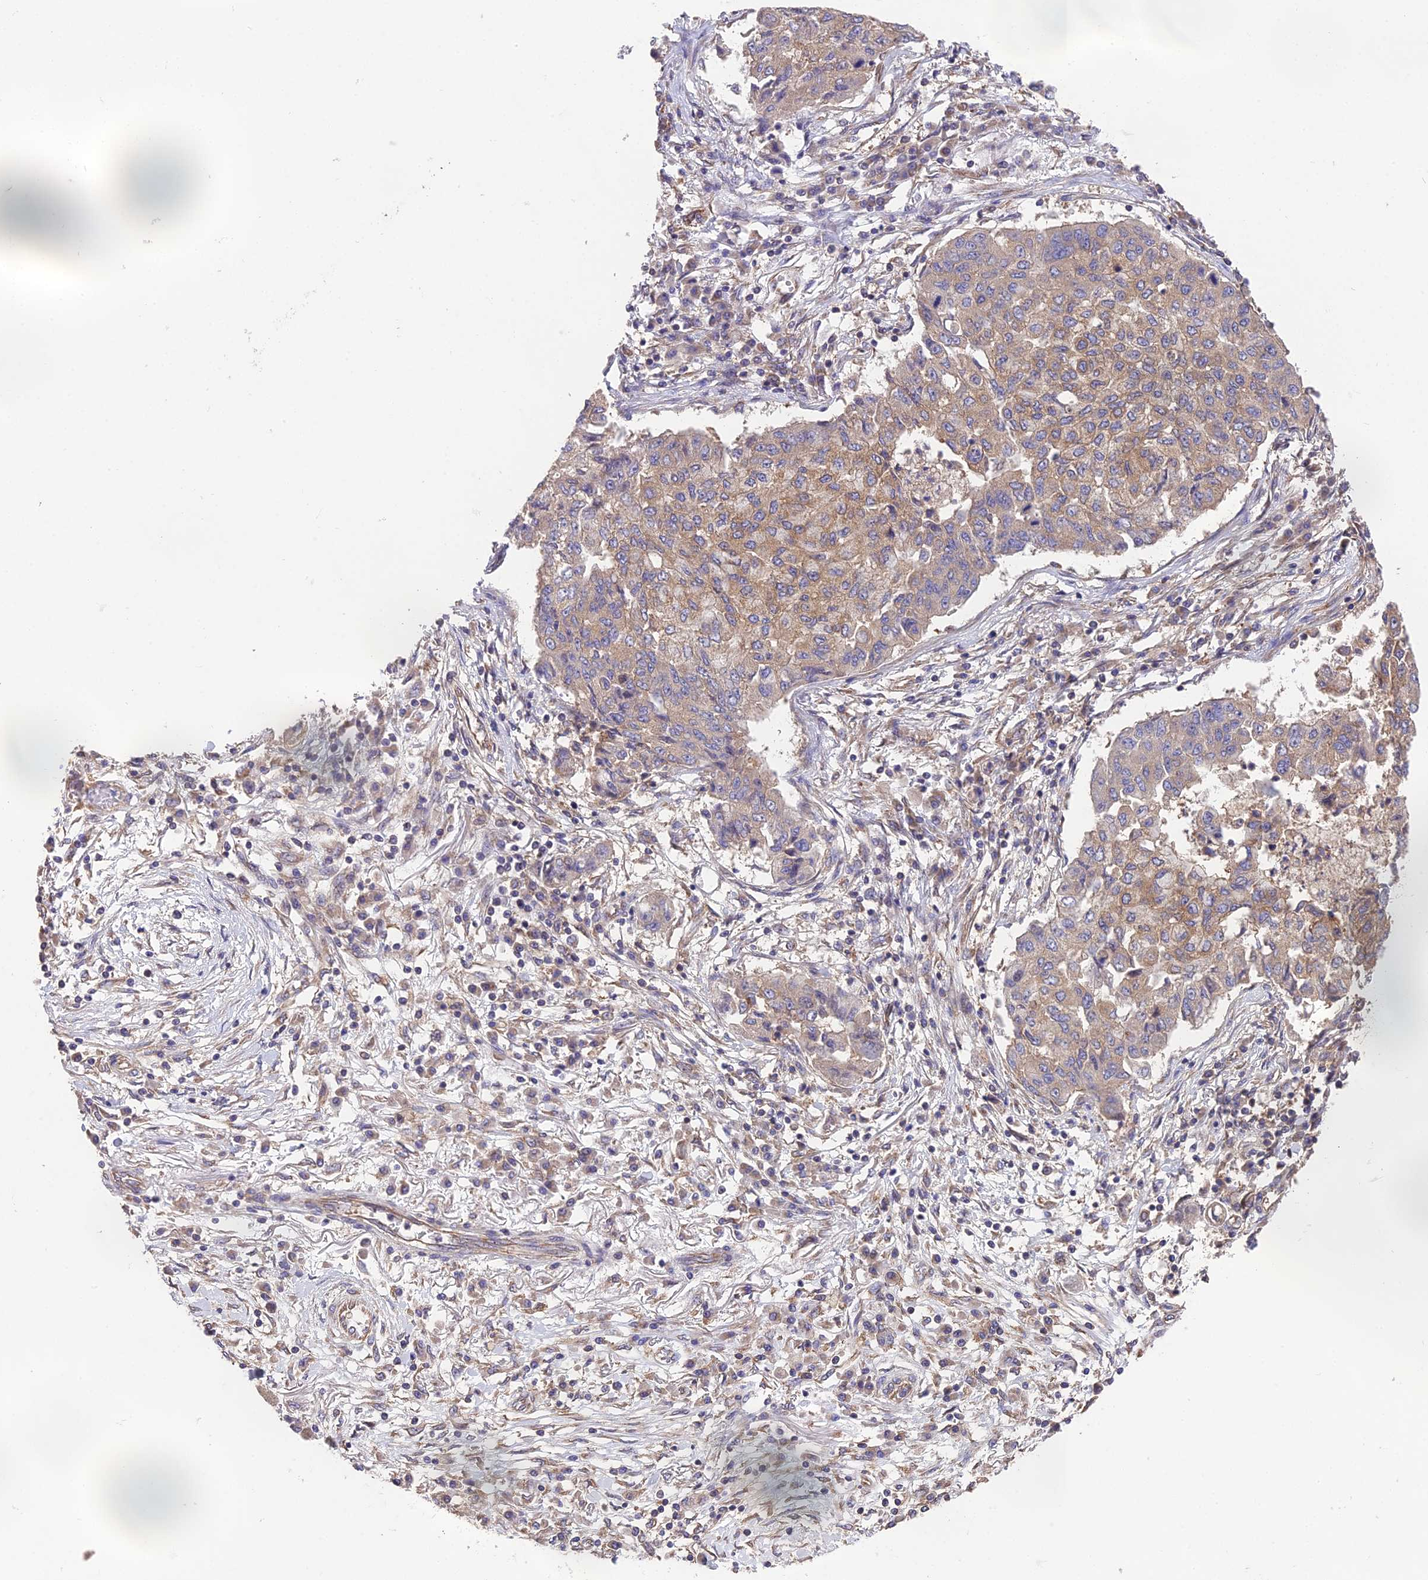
{"staining": {"intensity": "moderate", "quantity": ">75%", "location": "cytoplasmic/membranous"}, "tissue": "lung cancer", "cell_type": "Tumor cells", "image_type": "cancer", "snomed": [{"axis": "morphology", "description": "Squamous cell carcinoma, NOS"}, {"axis": "topography", "description": "Lung"}], "caption": "The micrograph demonstrates staining of lung cancer (squamous cell carcinoma), revealing moderate cytoplasmic/membranous protein positivity (brown color) within tumor cells. The staining was performed using DAB (3,3'-diaminobenzidine), with brown indicating positive protein expression. Nuclei are stained blue with hematoxylin.", "gene": "BLOC1S4", "patient": {"sex": "male", "age": 74}}